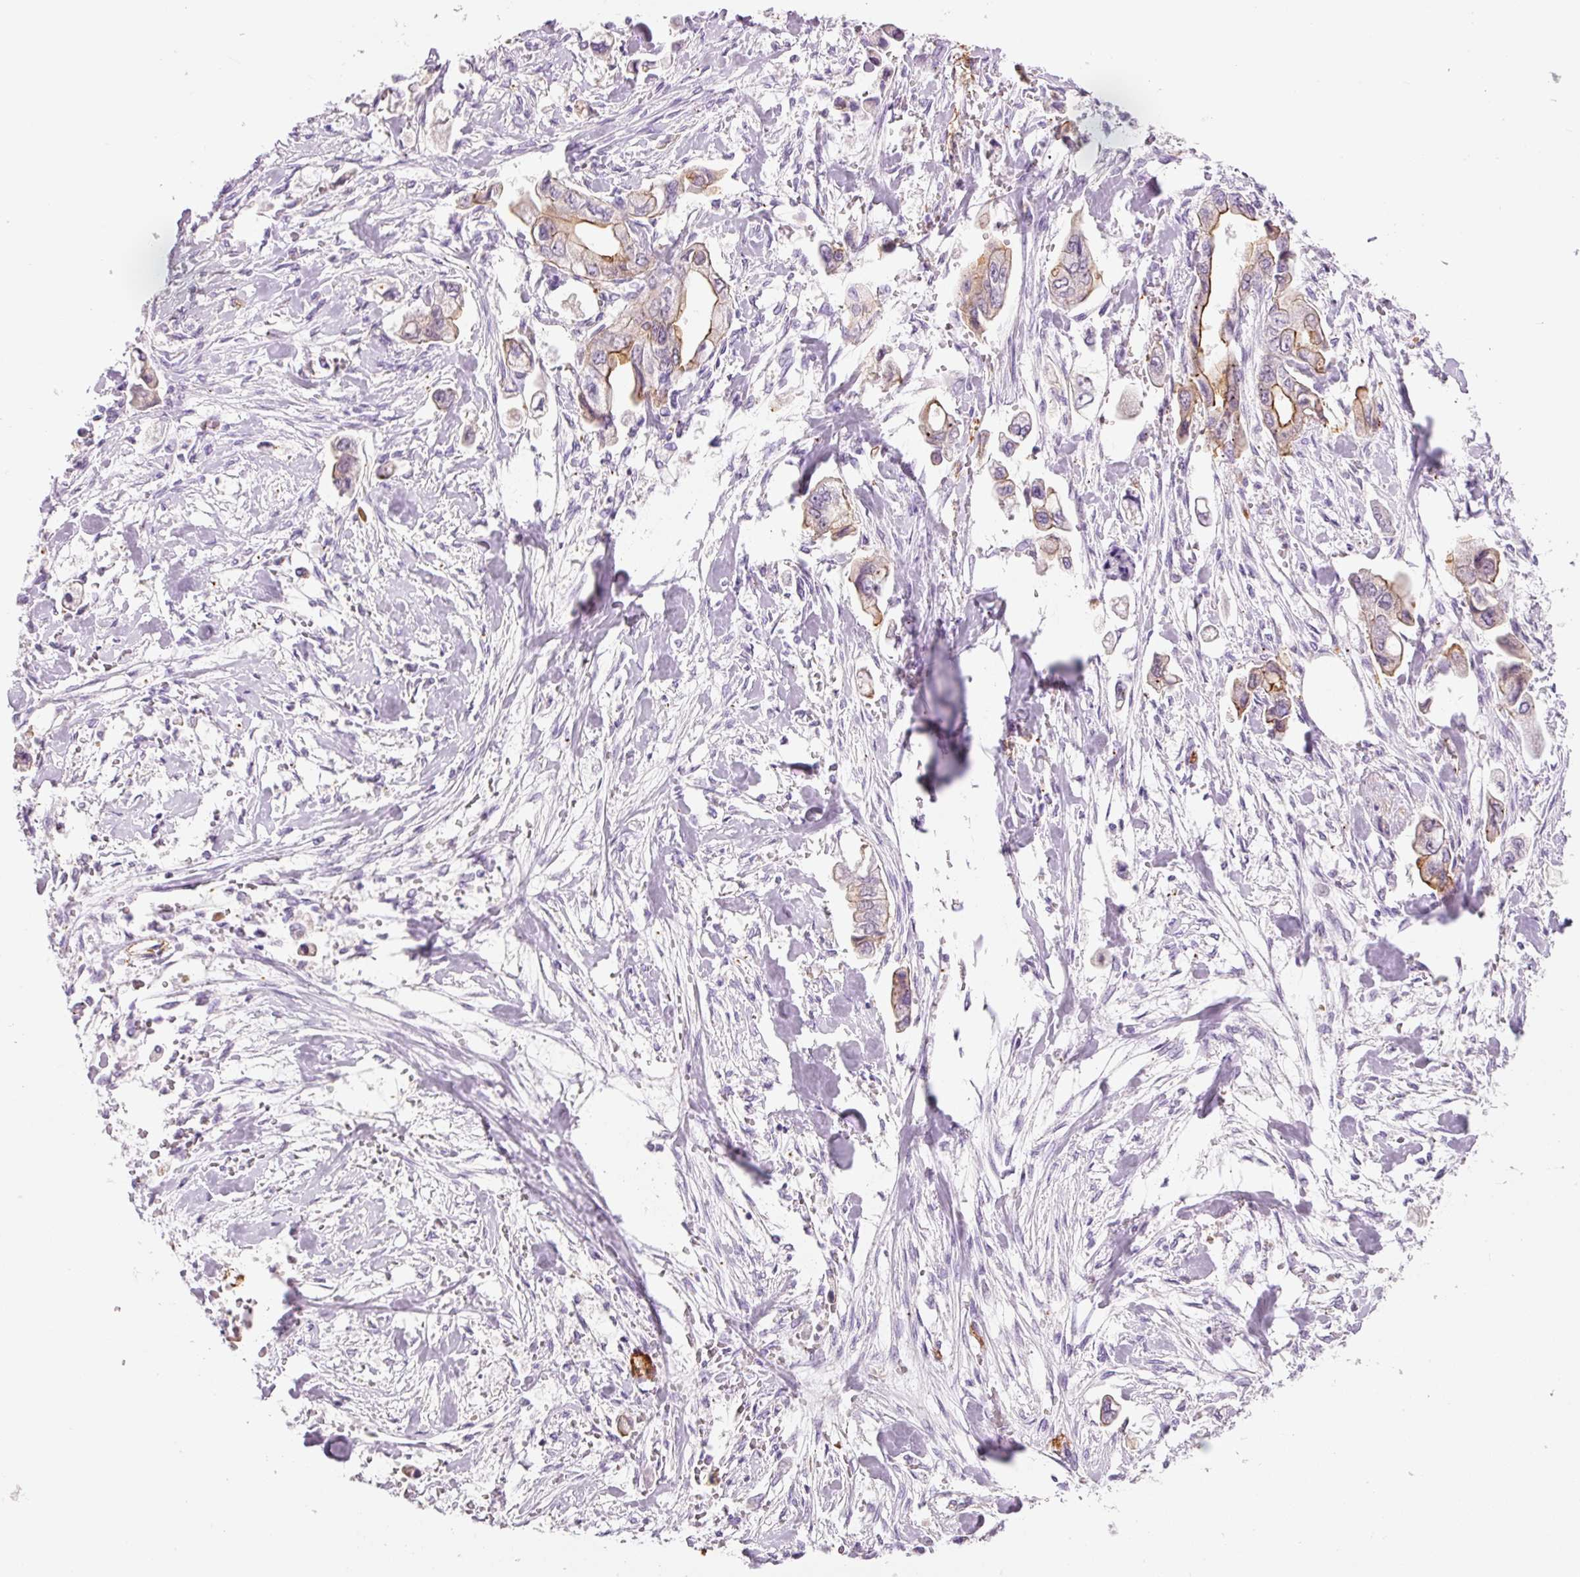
{"staining": {"intensity": "moderate", "quantity": "25%-75%", "location": "cytoplasmic/membranous"}, "tissue": "stomach cancer", "cell_type": "Tumor cells", "image_type": "cancer", "snomed": [{"axis": "morphology", "description": "Adenocarcinoma, NOS"}, {"axis": "topography", "description": "Stomach"}], "caption": "IHC micrograph of human adenocarcinoma (stomach) stained for a protein (brown), which demonstrates medium levels of moderate cytoplasmic/membranous expression in about 25%-75% of tumor cells.", "gene": "HSPA4L", "patient": {"sex": "male", "age": 62}}